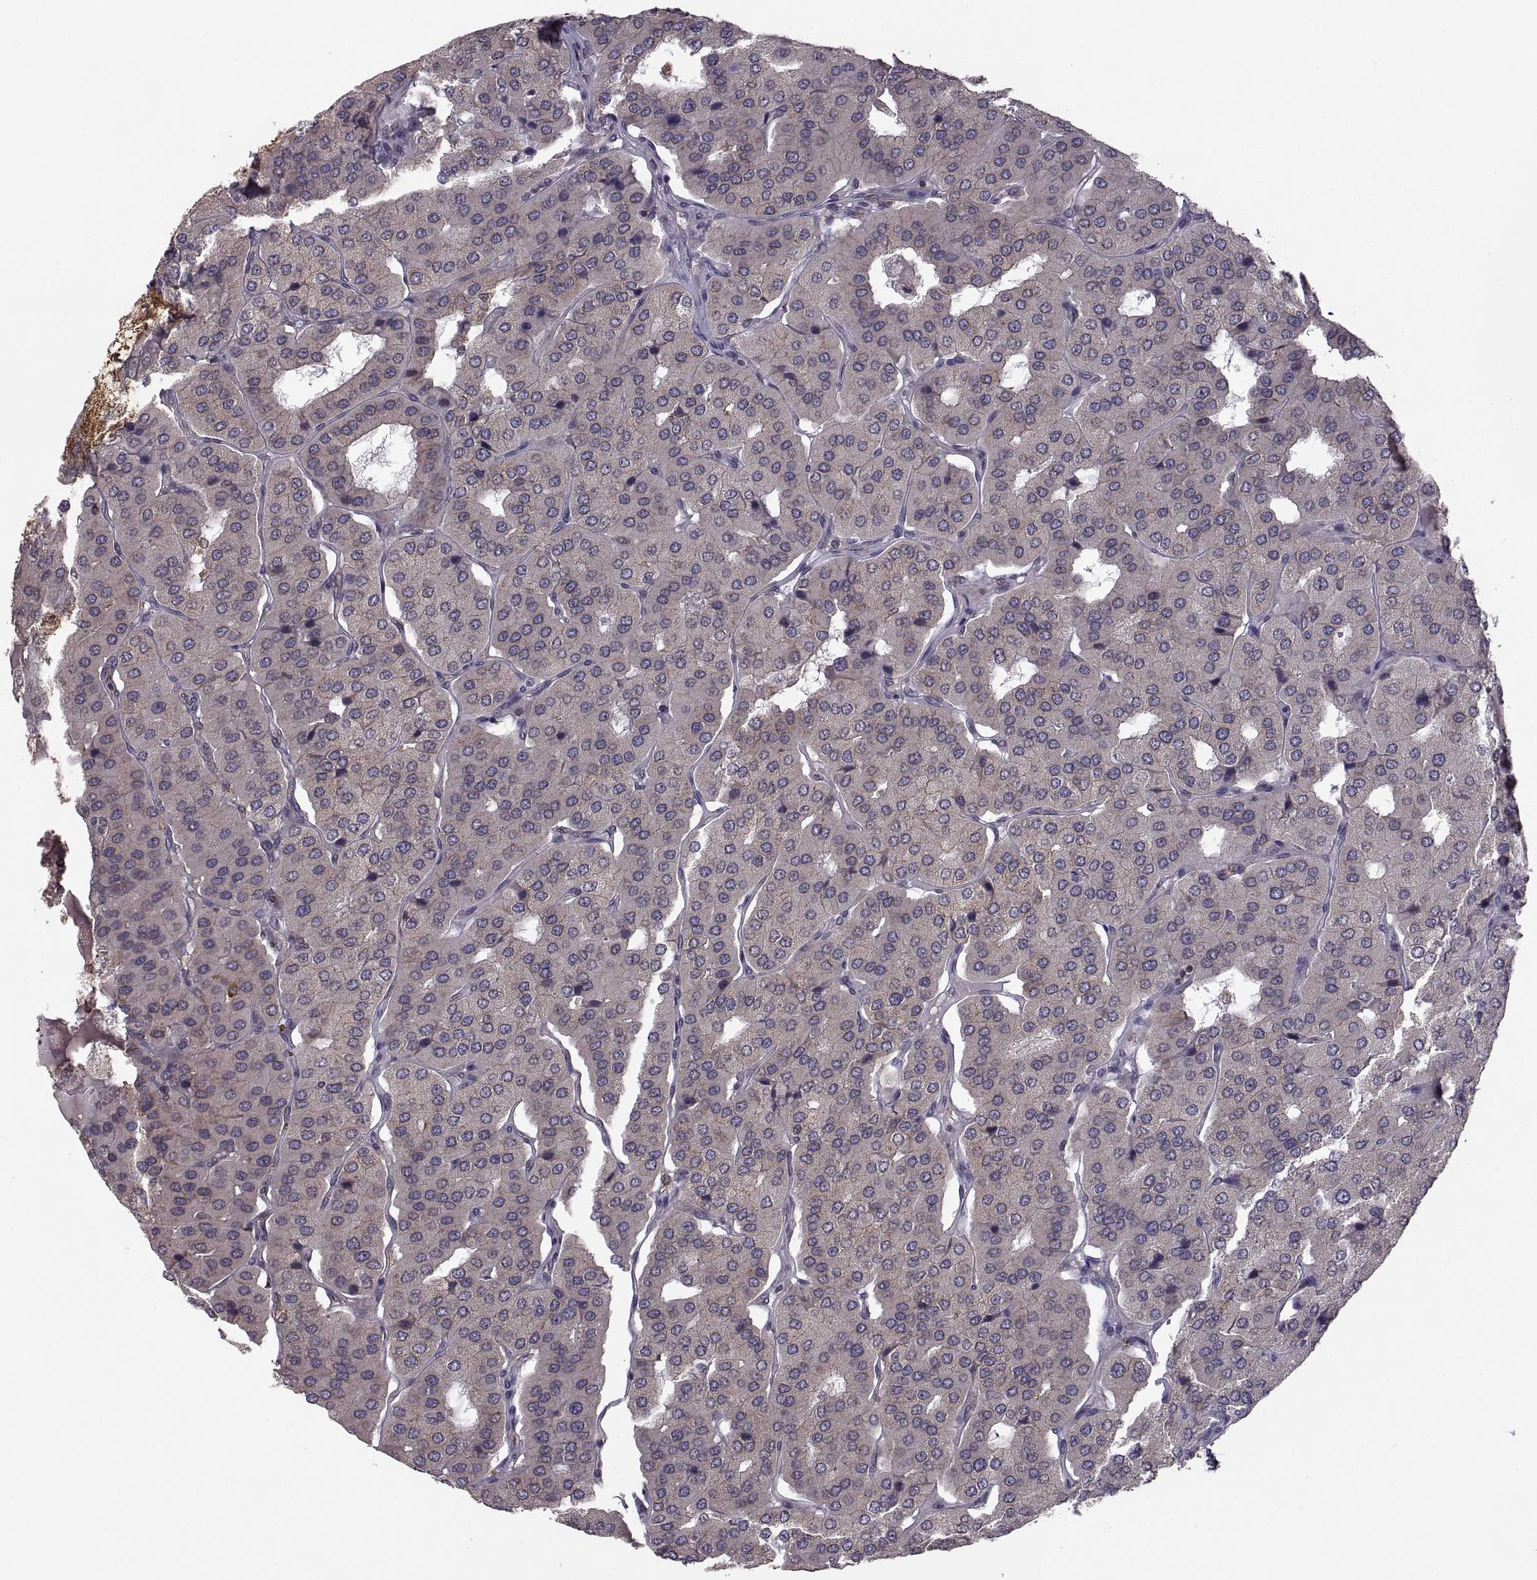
{"staining": {"intensity": "negative", "quantity": "none", "location": "none"}, "tissue": "parathyroid gland", "cell_type": "Glandular cells", "image_type": "normal", "snomed": [{"axis": "morphology", "description": "Normal tissue, NOS"}, {"axis": "morphology", "description": "Adenoma, NOS"}, {"axis": "topography", "description": "Parathyroid gland"}], "caption": "Protein analysis of unremarkable parathyroid gland shows no significant positivity in glandular cells. The staining is performed using DAB brown chromogen with nuclei counter-stained in using hematoxylin.", "gene": "PDIA3", "patient": {"sex": "female", "age": 86}}